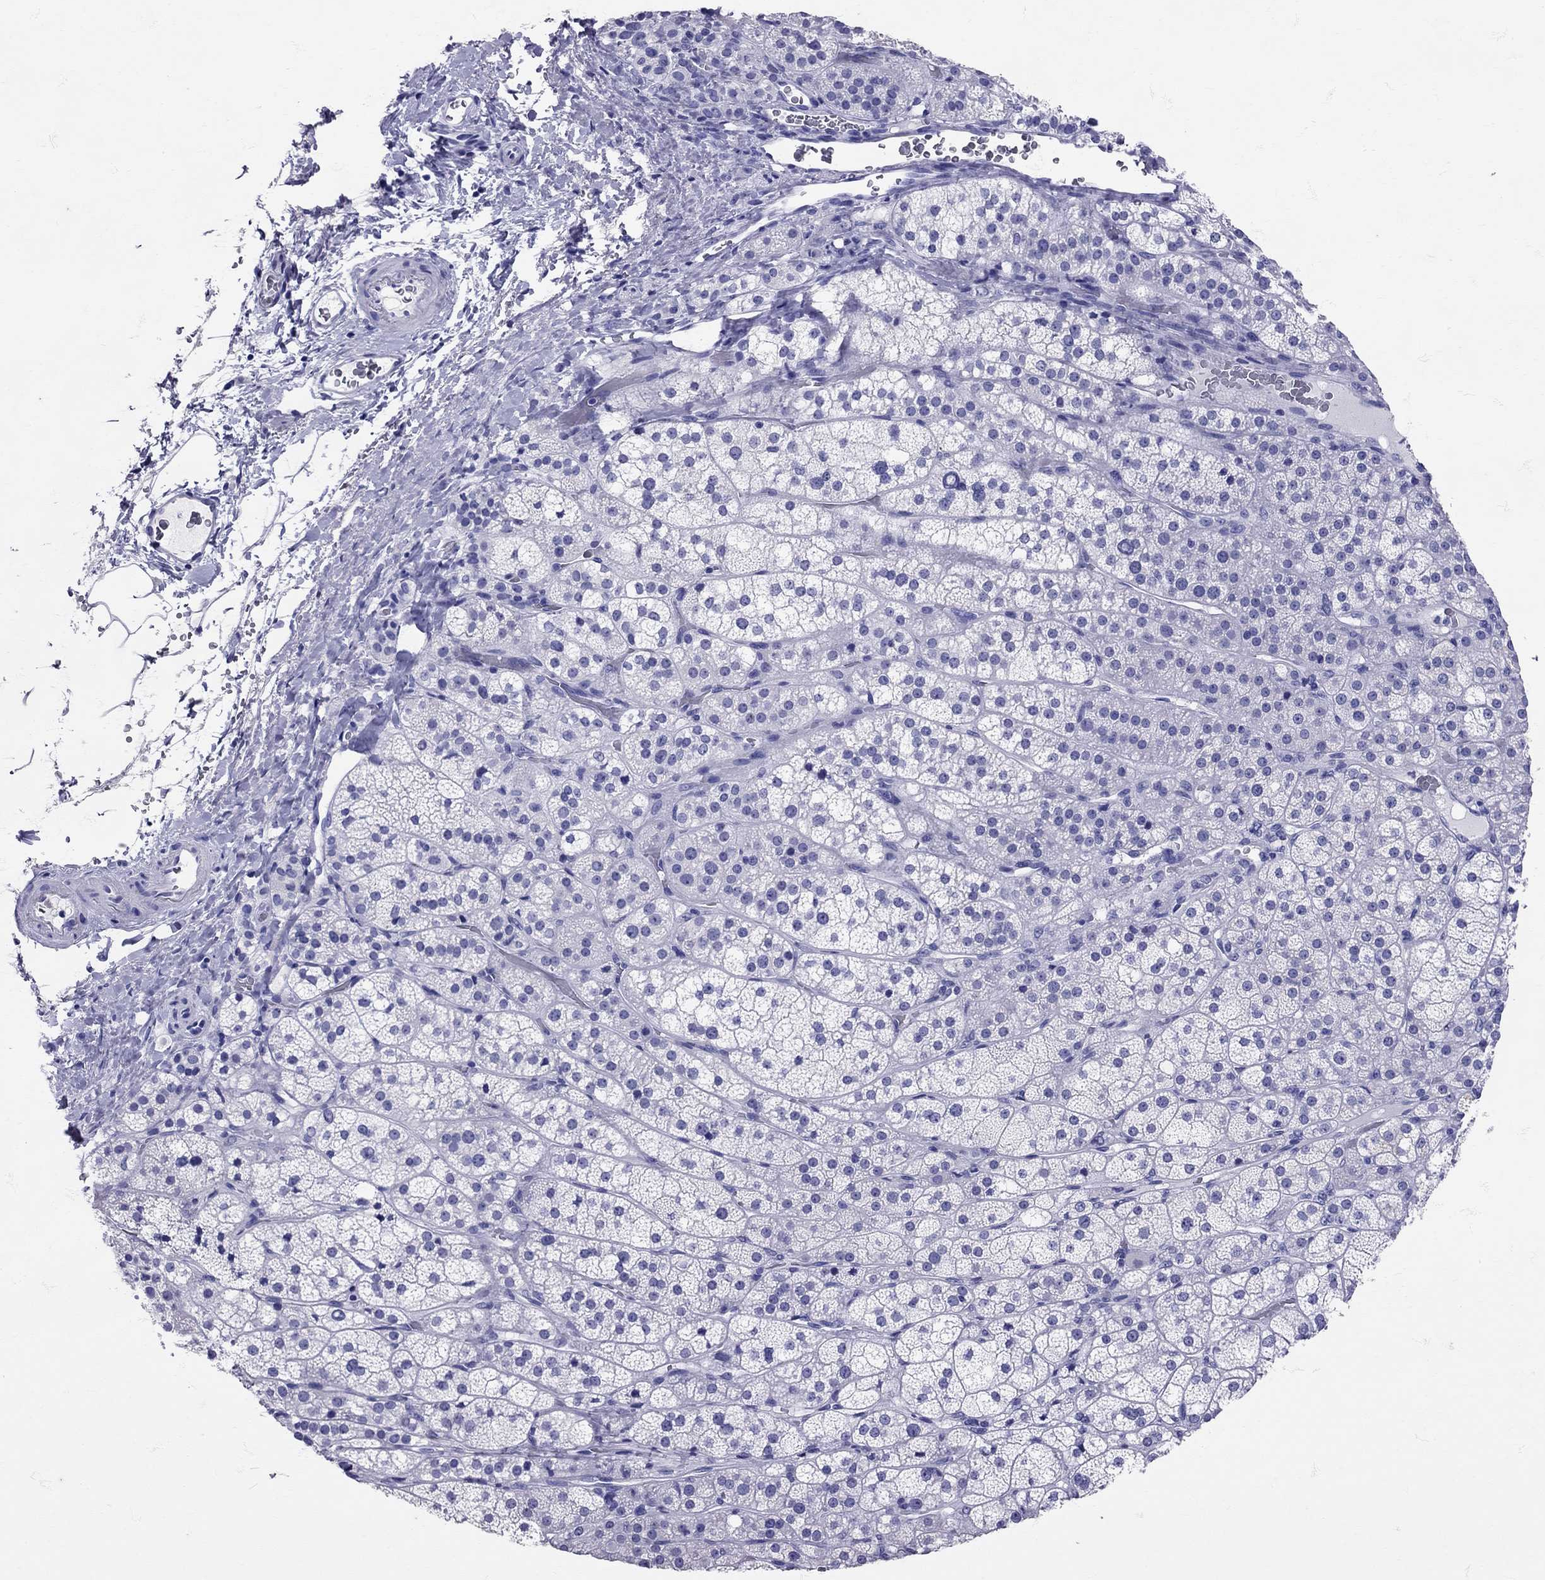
{"staining": {"intensity": "negative", "quantity": "none", "location": "none"}, "tissue": "adrenal gland", "cell_type": "Glandular cells", "image_type": "normal", "snomed": [{"axis": "morphology", "description": "Normal tissue, NOS"}, {"axis": "topography", "description": "Adrenal gland"}], "caption": "Immunohistochemistry of normal human adrenal gland displays no positivity in glandular cells. (Brightfield microscopy of DAB (3,3'-diaminobenzidine) IHC at high magnification).", "gene": "AVP", "patient": {"sex": "female", "age": 60}}